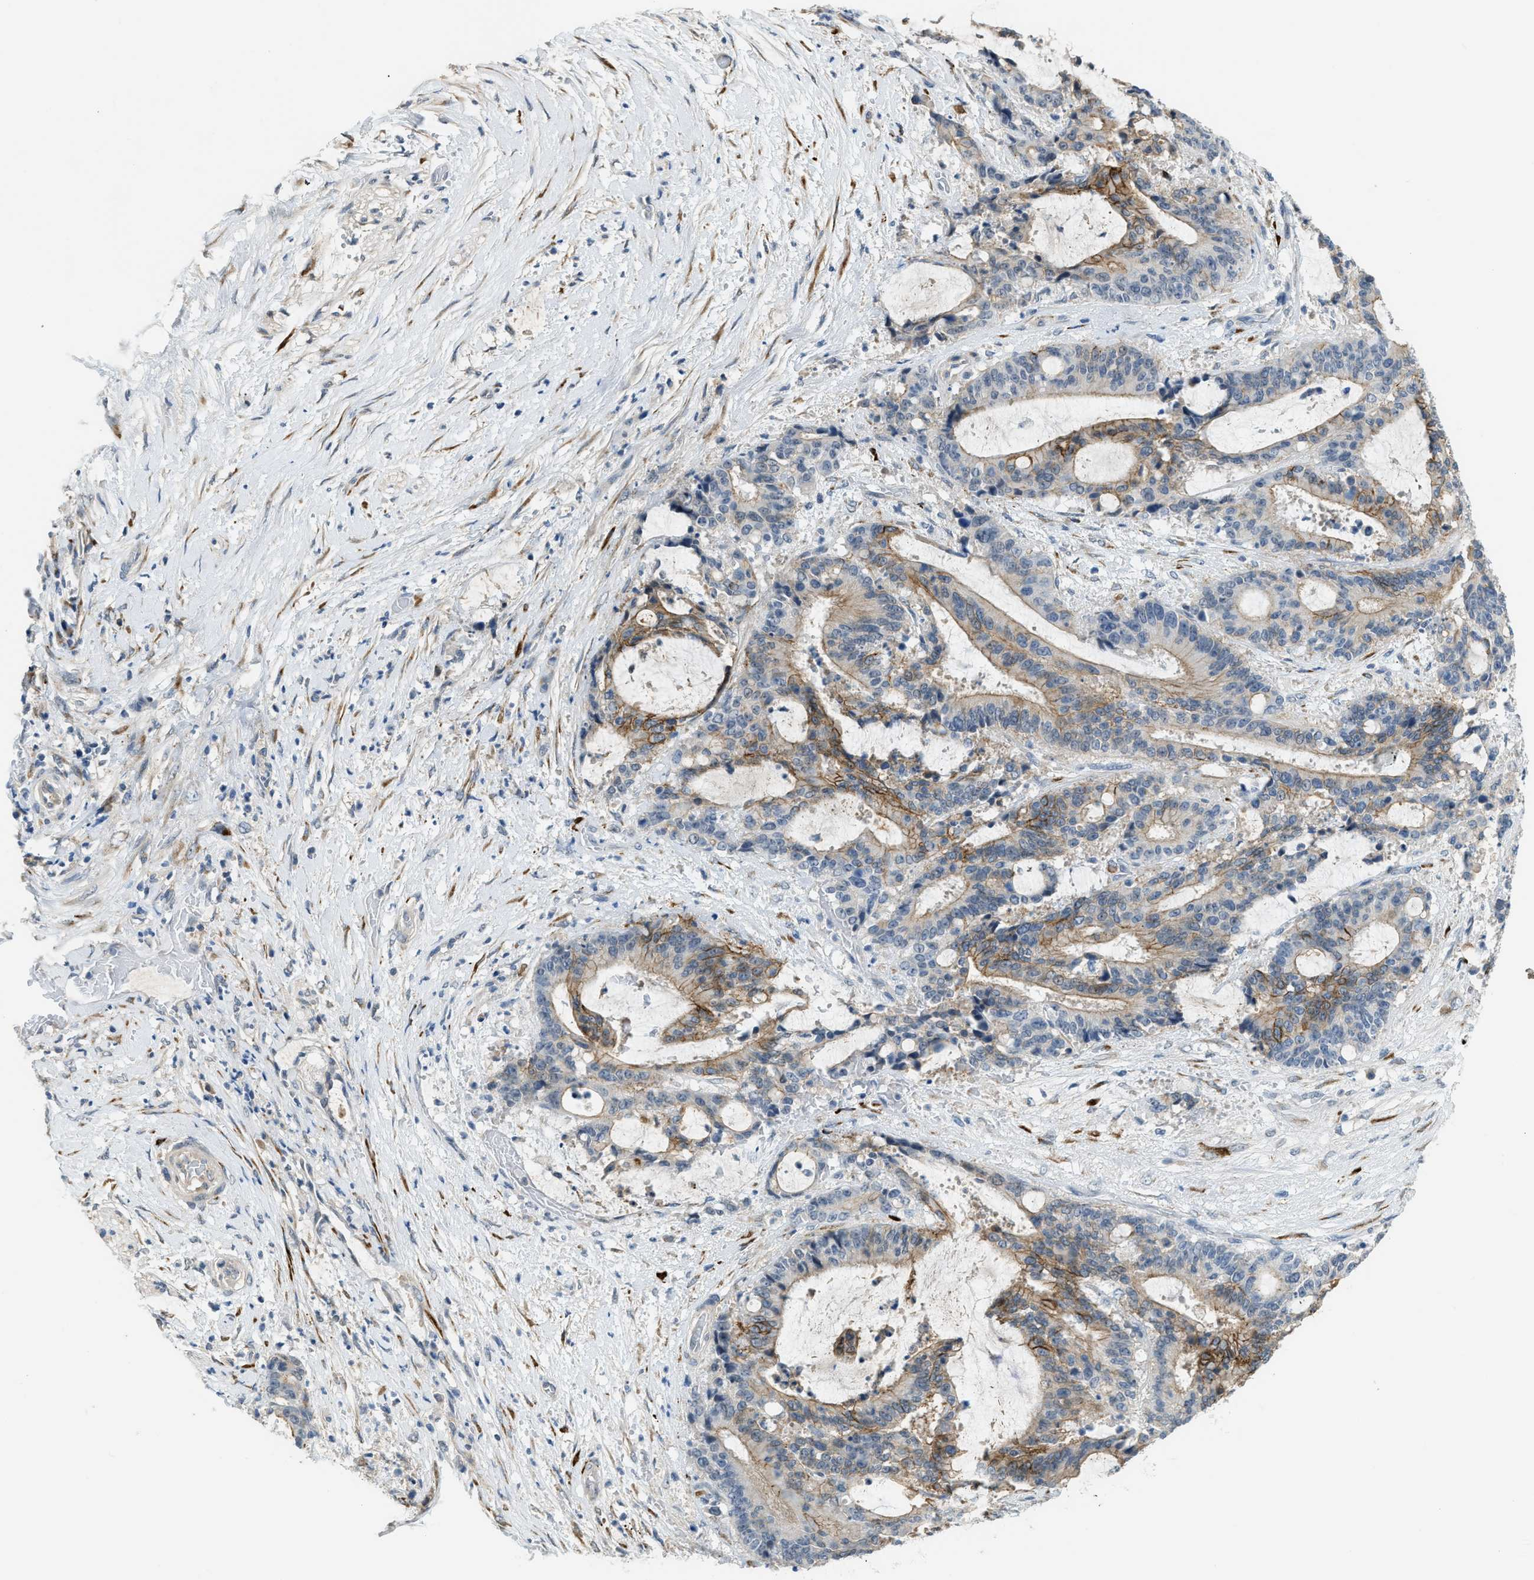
{"staining": {"intensity": "strong", "quantity": "25%-75%", "location": "cytoplasmic/membranous"}, "tissue": "liver cancer", "cell_type": "Tumor cells", "image_type": "cancer", "snomed": [{"axis": "morphology", "description": "Normal tissue, NOS"}, {"axis": "morphology", "description": "Cholangiocarcinoma"}, {"axis": "topography", "description": "Liver"}, {"axis": "topography", "description": "Peripheral nerve tissue"}], "caption": "High-power microscopy captured an immunohistochemistry image of liver cancer, revealing strong cytoplasmic/membranous staining in about 25%-75% of tumor cells. (DAB (3,3'-diaminobenzidine) IHC, brown staining for protein, blue staining for nuclei).", "gene": "TMEM154", "patient": {"sex": "female", "age": 73}}